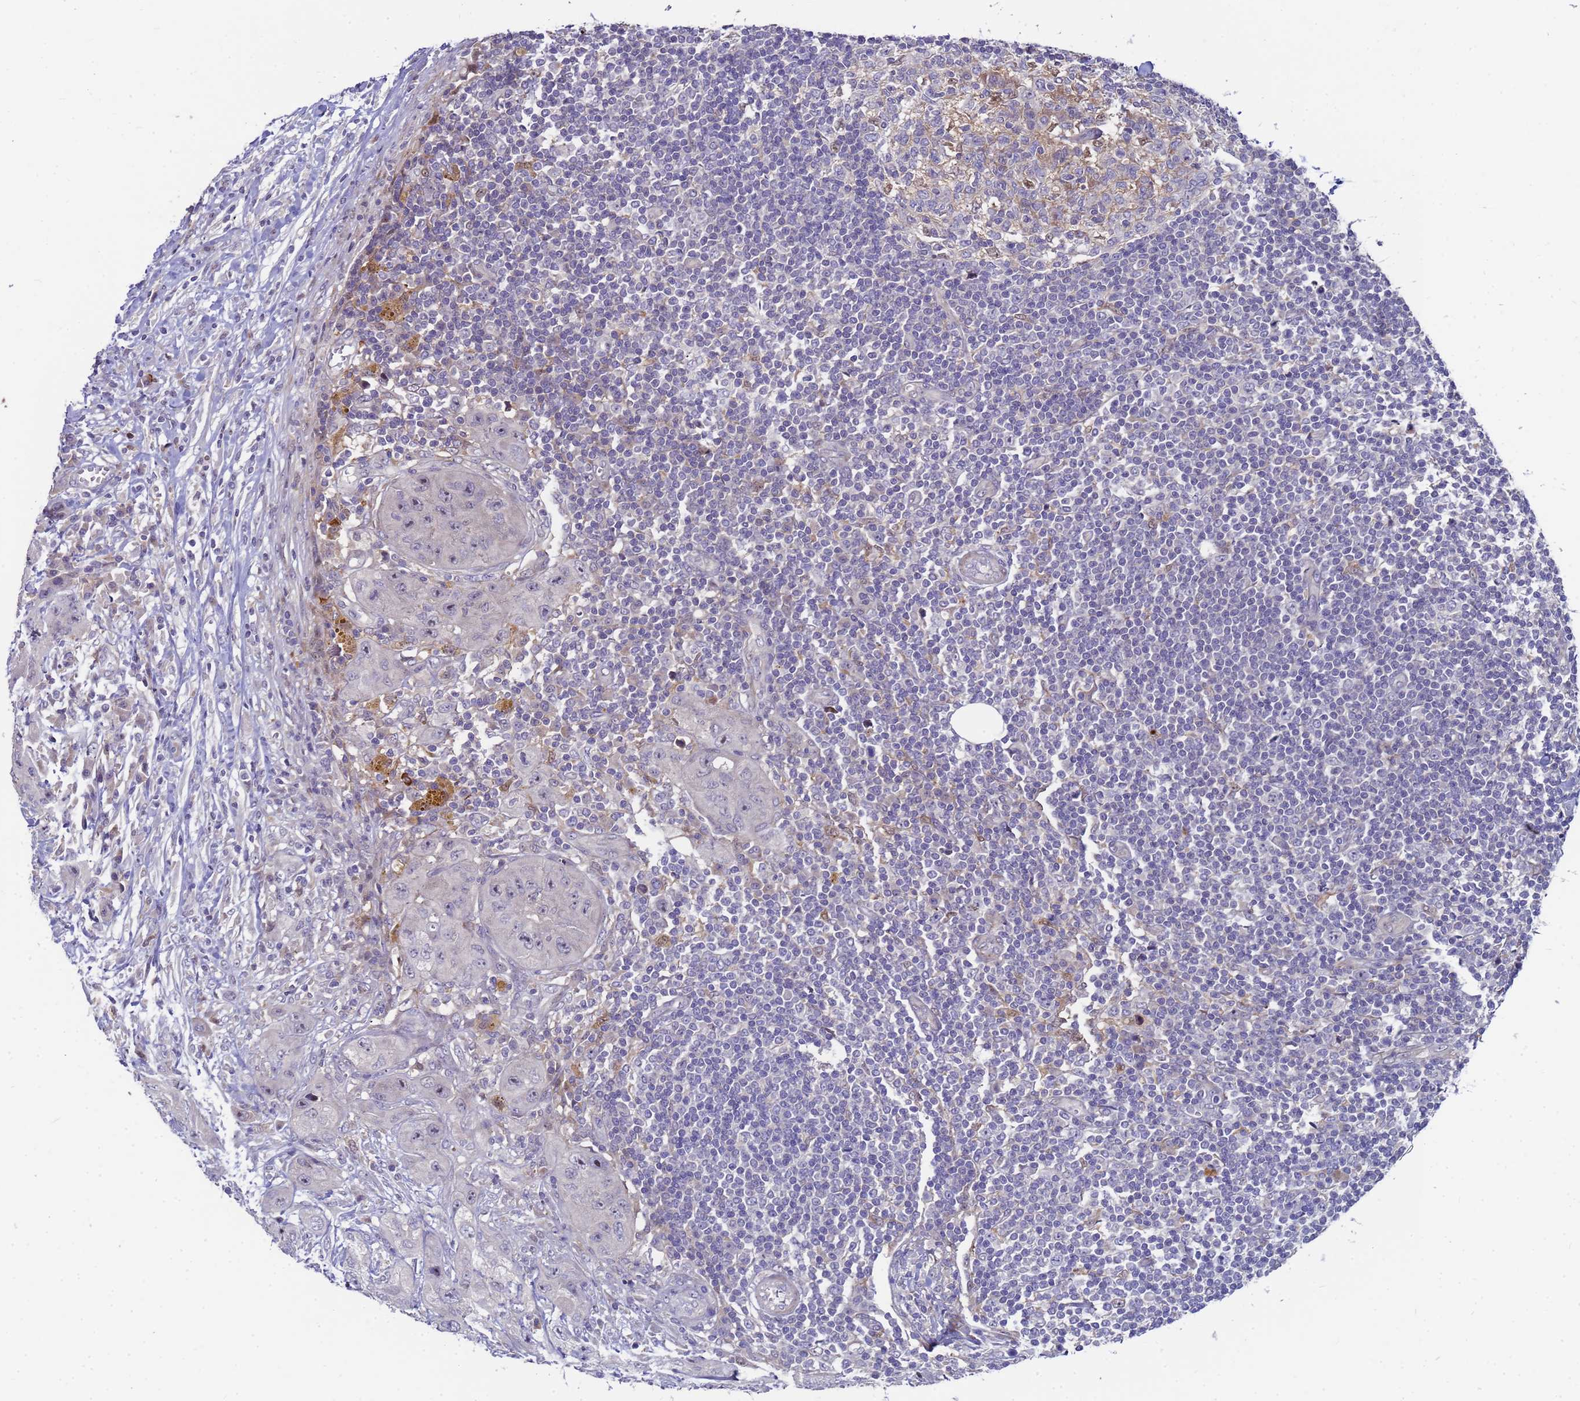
{"staining": {"intensity": "negative", "quantity": "none", "location": "none"}, "tissue": "lymph node", "cell_type": "Germinal center cells", "image_type": "normal", "snomed": [{"axis": "morphology", "description": "Normal tissue, NOS"}, {"axis": "morphology", "description": "Squamous cell carcinoma, metastatic, NOS"}, {"axis": "topography", "description": "Lymph node"}], "caption": "DAB (3,3'-diaminobenzidine) immunohistochemical staining of benign human lymph node reveals no significant positivity in germinal center cells. (DAB (3,3'-diaminobenzidine) immunohistochemistry (IHC), high magnification).", "gene": "ENOSF1", "patient": {"sex": "male", "age": 73}}